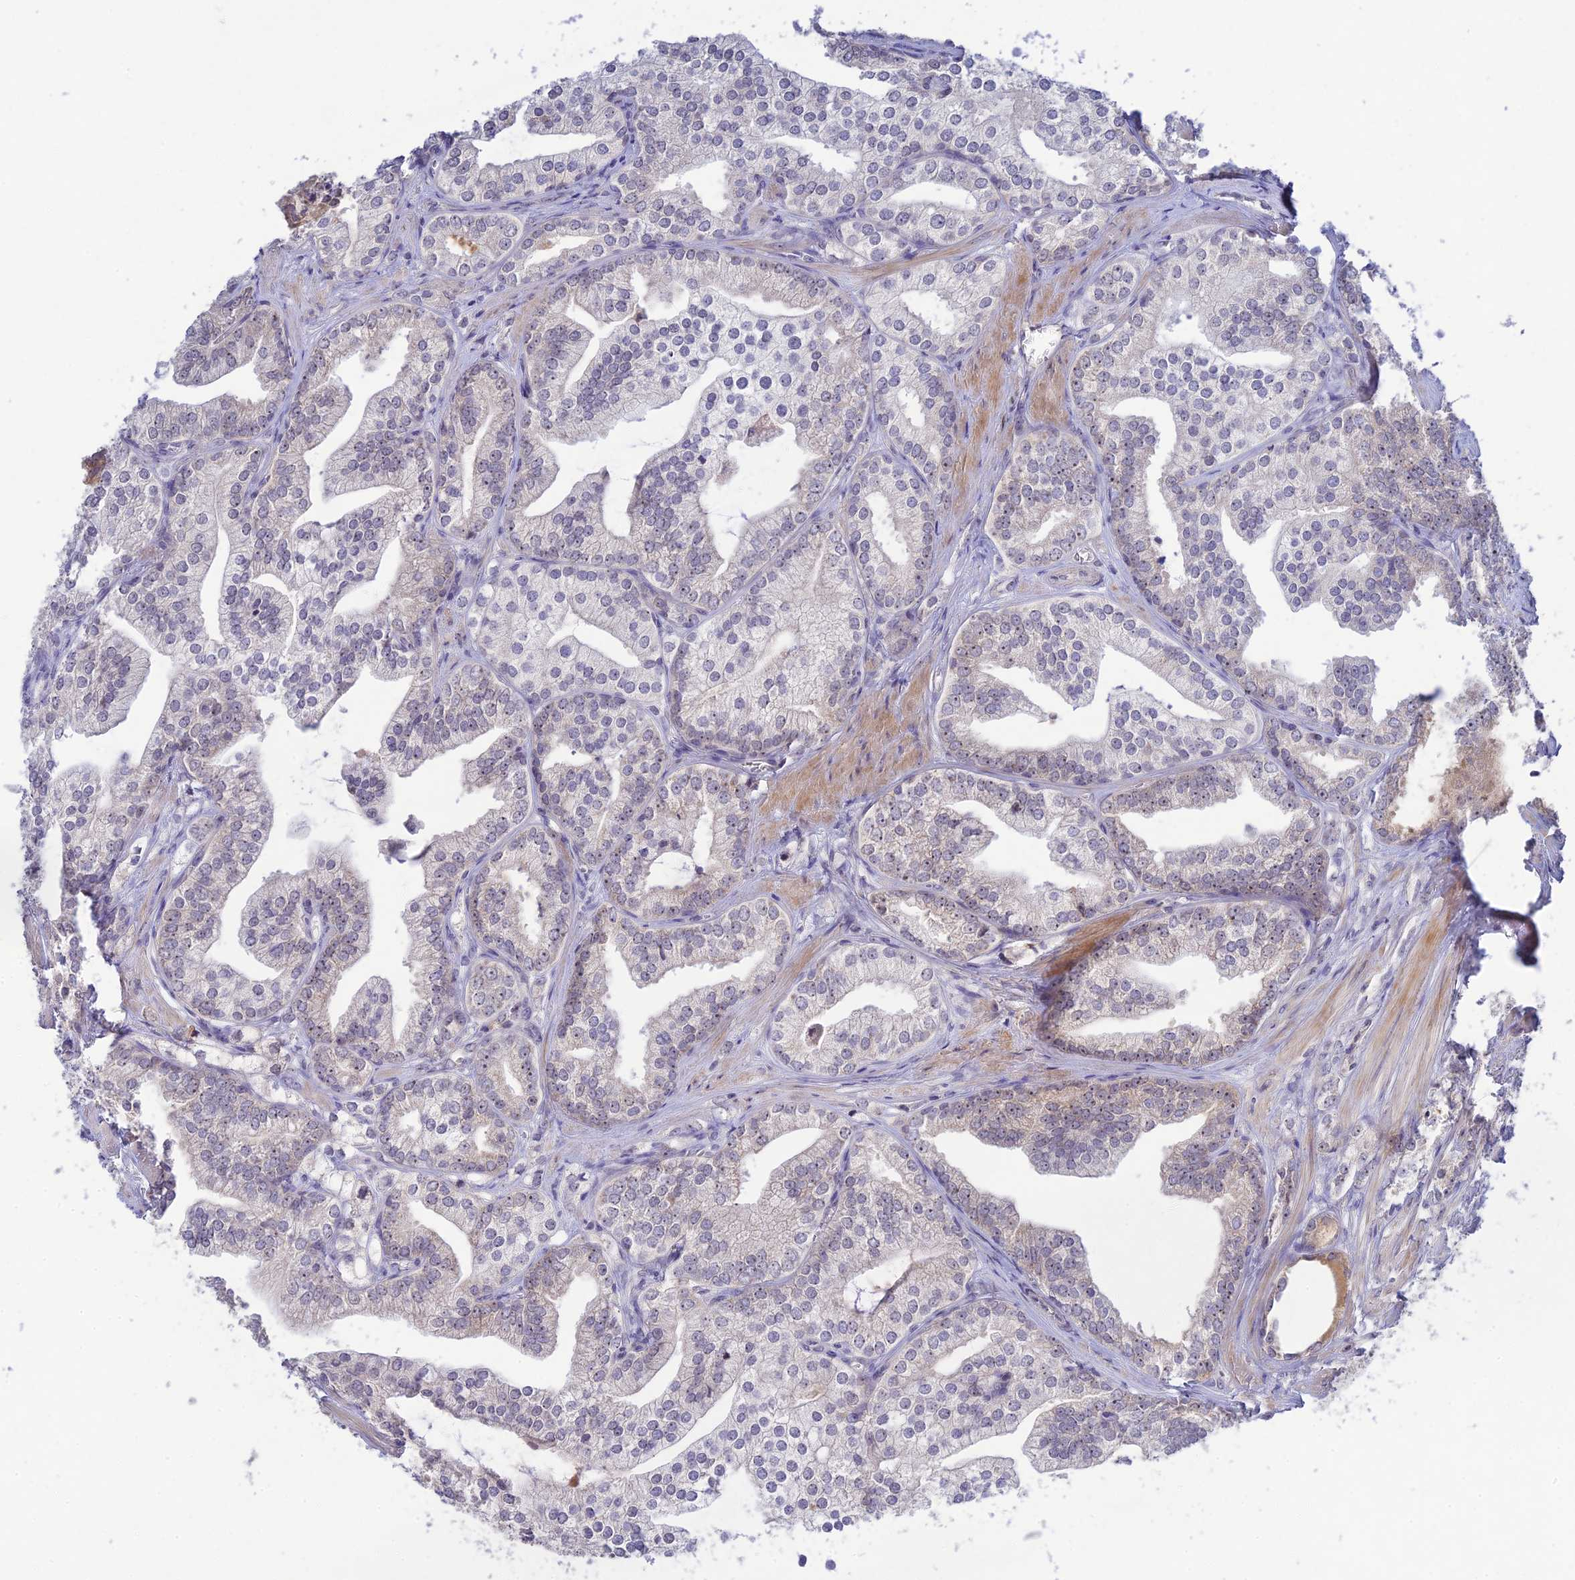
{"staining": {"intensity": "negative", "quantity": "none", "location": "none"}, "tissue": "prostate cancer", "cell_type": "Tumor cells", "image_type": "cancer", "snomed": [{"axis": "morphology", "description": "Adenocarcinoma, High grade"}, {"axis": "topography", "description": "Prostate"}], "caption": "There is no significant positivity in tumor cells of adenocarcinoma (high-grade) (prostate). Nuclei are stained in blue.", "gene": "CHST5", "patient": {"sex": "male", "age": 50}}